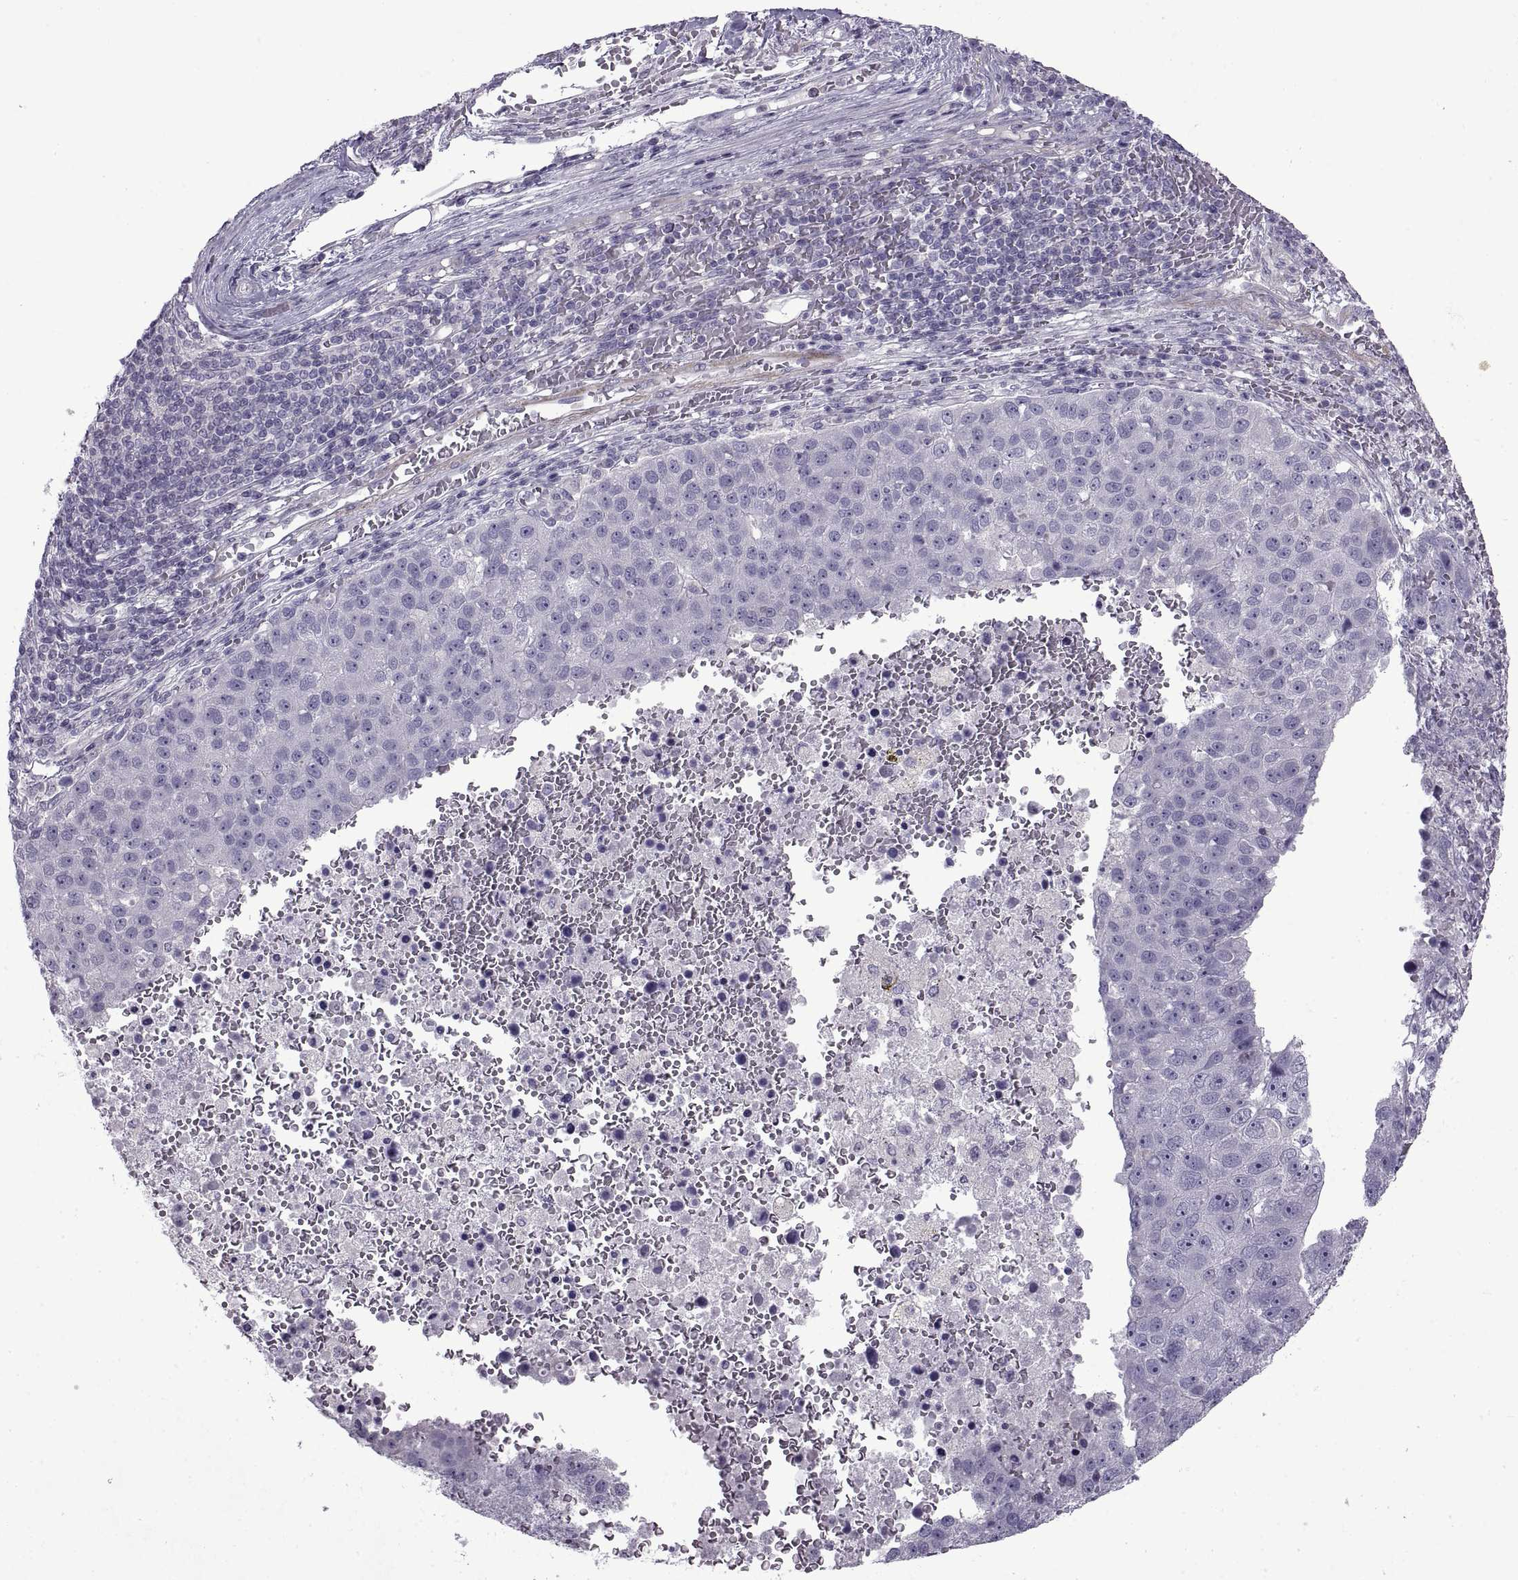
{"staining": {"intensity": "negative", "quantity": "none", "location": "none"}, "tissue": "pancreatic cancer", "cell_type": "Tumor cells", "image_type": "cancer", "snomed": [{"axis": "morphology", "description": "Adenocarcinoma, NOS"}, {"axis": "topography", "description": "Pancreas"}], "caption": "Tumor cells show no significant positivity in pancreatic cancer (adenocarcinoma). Brightfield microscopy of immunohistochemistry stained with DAB (brown) and hematoxylin (blue), captured at high magnification.", "gene": "BSPH1", "patient": {"sex": "female", "age": 61}}